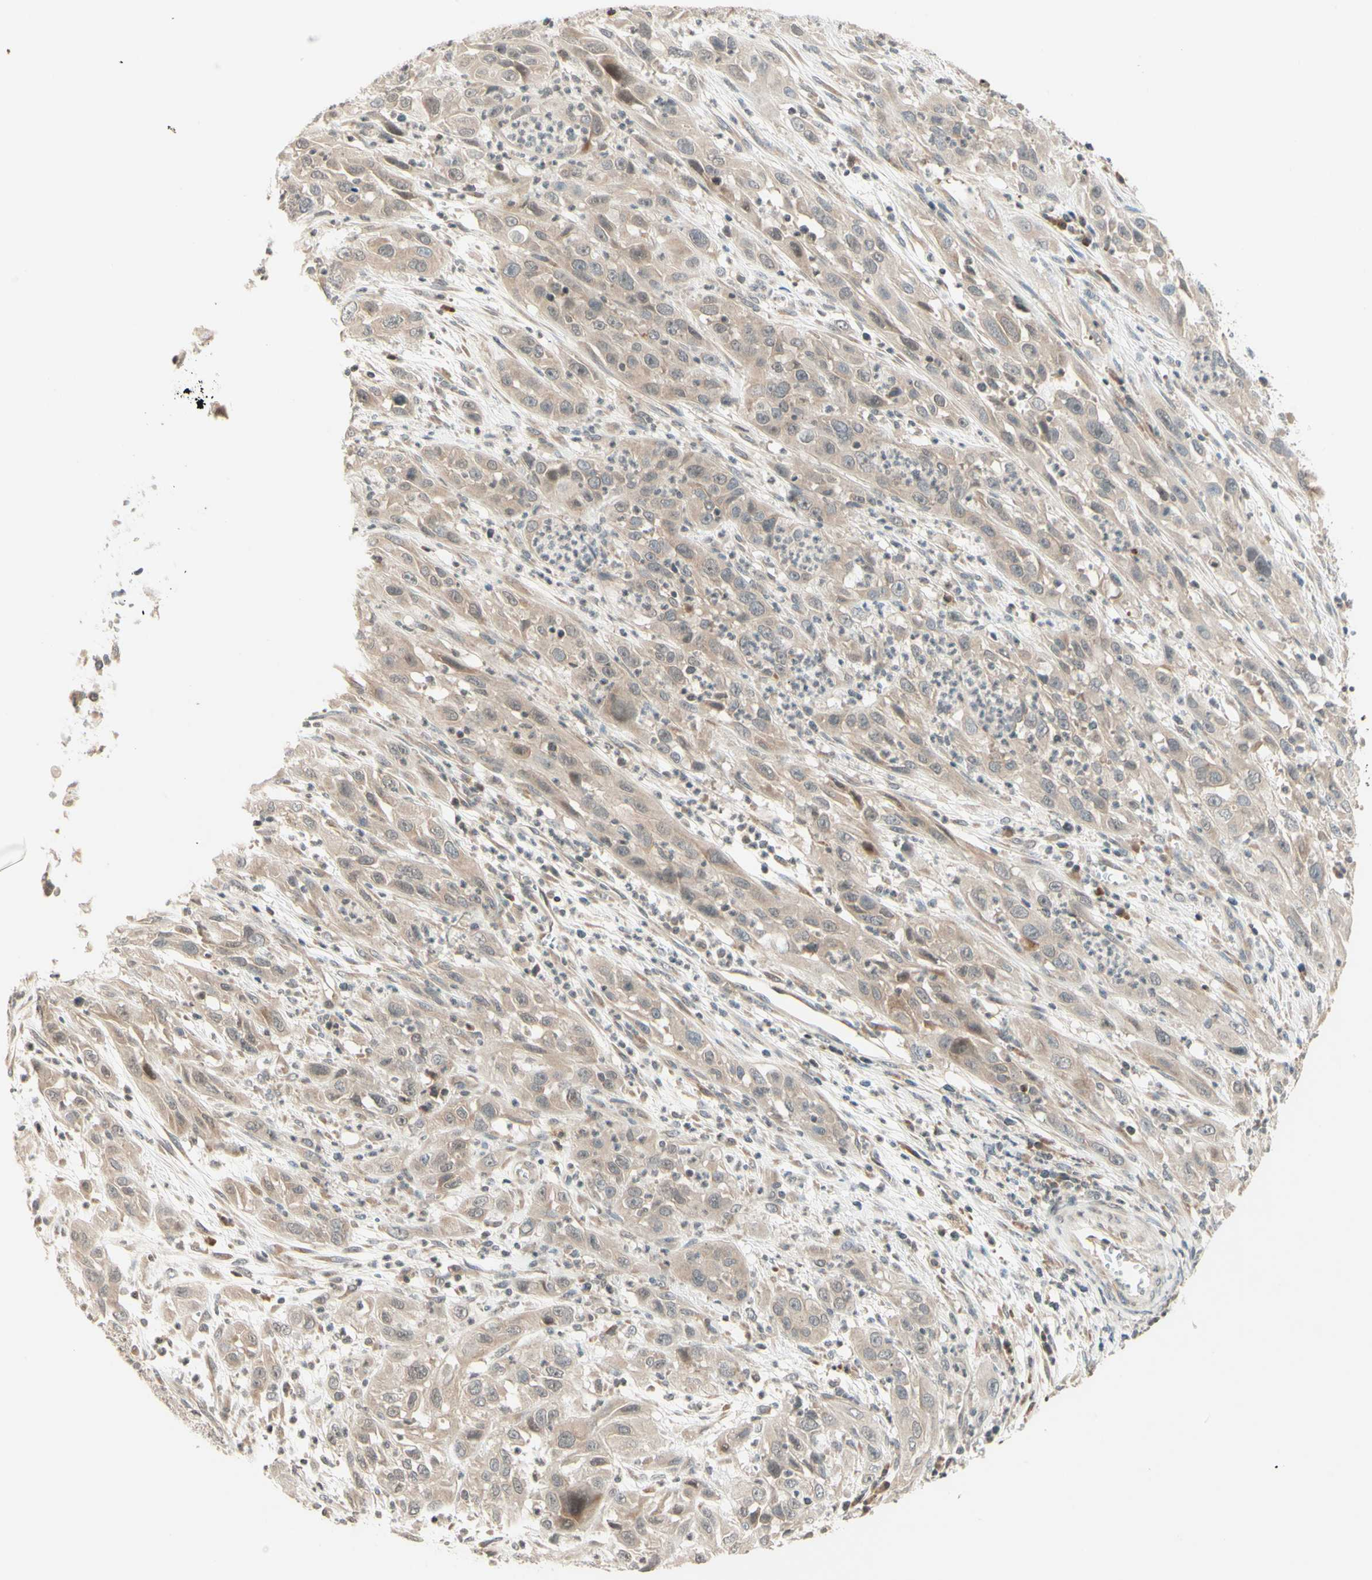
{"staining": {"intensity": "weak", "quantity": ">75%", "location": "cytoplasmic/membranous"}, "tissue": "cervical cancer", "cell_type": "Tumor cells", "image_type": "cancer", "snomed": [{"axis": "morphology", "description": "Squamous cell carcinoma, NOS"}, {"axis": "topography", "description": "Cervix"}], "caption": "Immunohistochemistry (IHC) photomicrograph of neoplastic tissue: cervical squamous cell carcinoma stained using immunohistochemistry (IHC) shows low levels of weak protein expression localized specifically in the cytoplasmic/membranous of tumor cells, appearing as a cytoplasmic/membranous brown color.", "gene": "ZW10", "patient": {"sex": "female", "age": 32}}